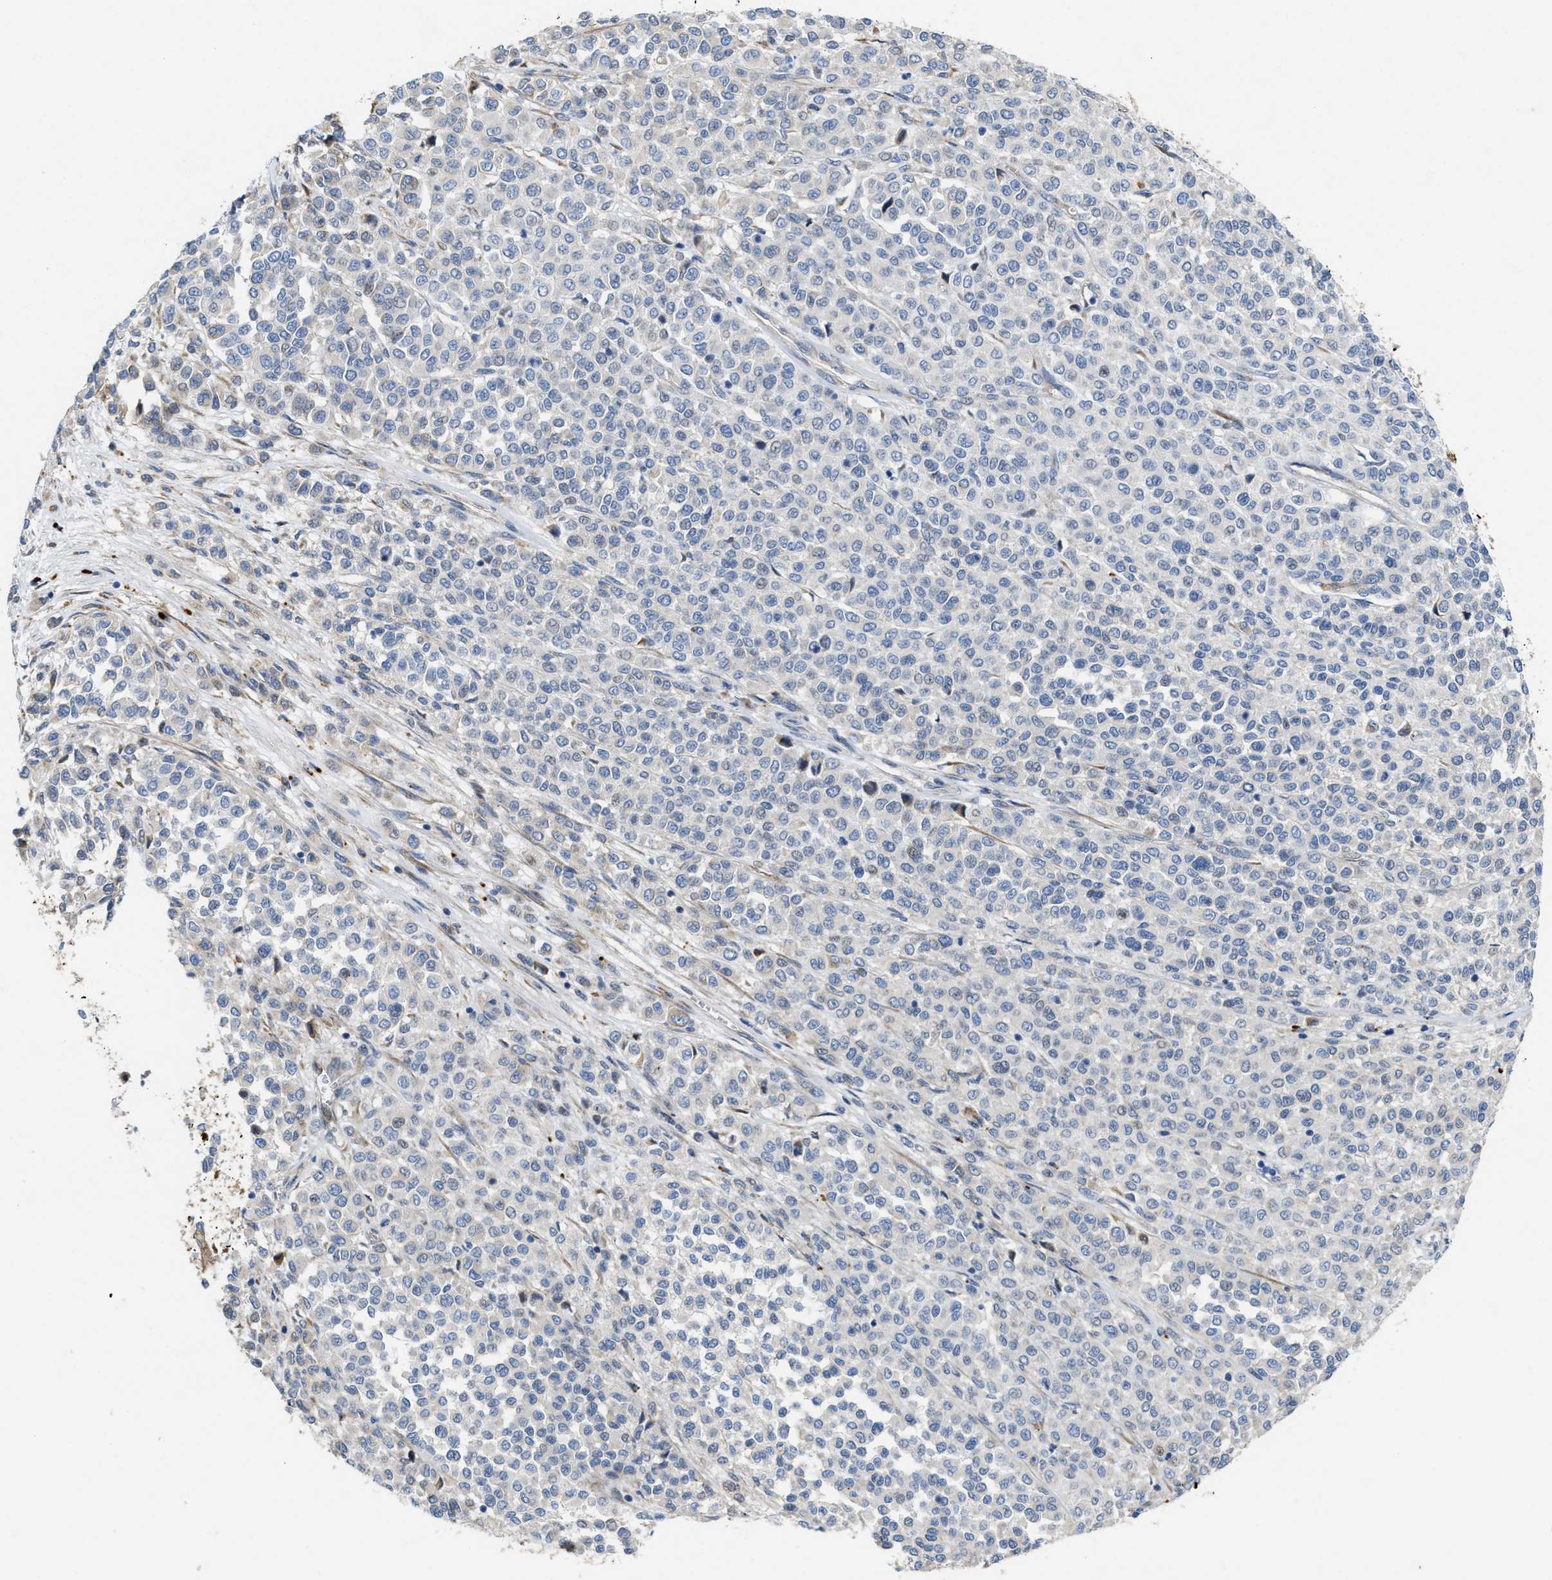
{"staining": {"intensity": "negative", "quantity": "none", "location": "none"}, "tissue": "melanoma", "cell_type": "Tumor cells", "image_type": "cancer", "snomed": [{"axis": "morphology", "description": "Malignant melanoma, Metastatic site"}, {"axis": "topography", "description": "Pancreas"}], "caption": "An IHC photomicrograph of malignant melanoma (metastatic site) is shown. There is no staining in tumor cells of malignant melanoma (metastatic site). The staining is performed using DAB brown chromogen with nuclei counter-stained in using hematoxylin.", "gene": "ASS1", "patient": {"sex": "female", "age": 30}}